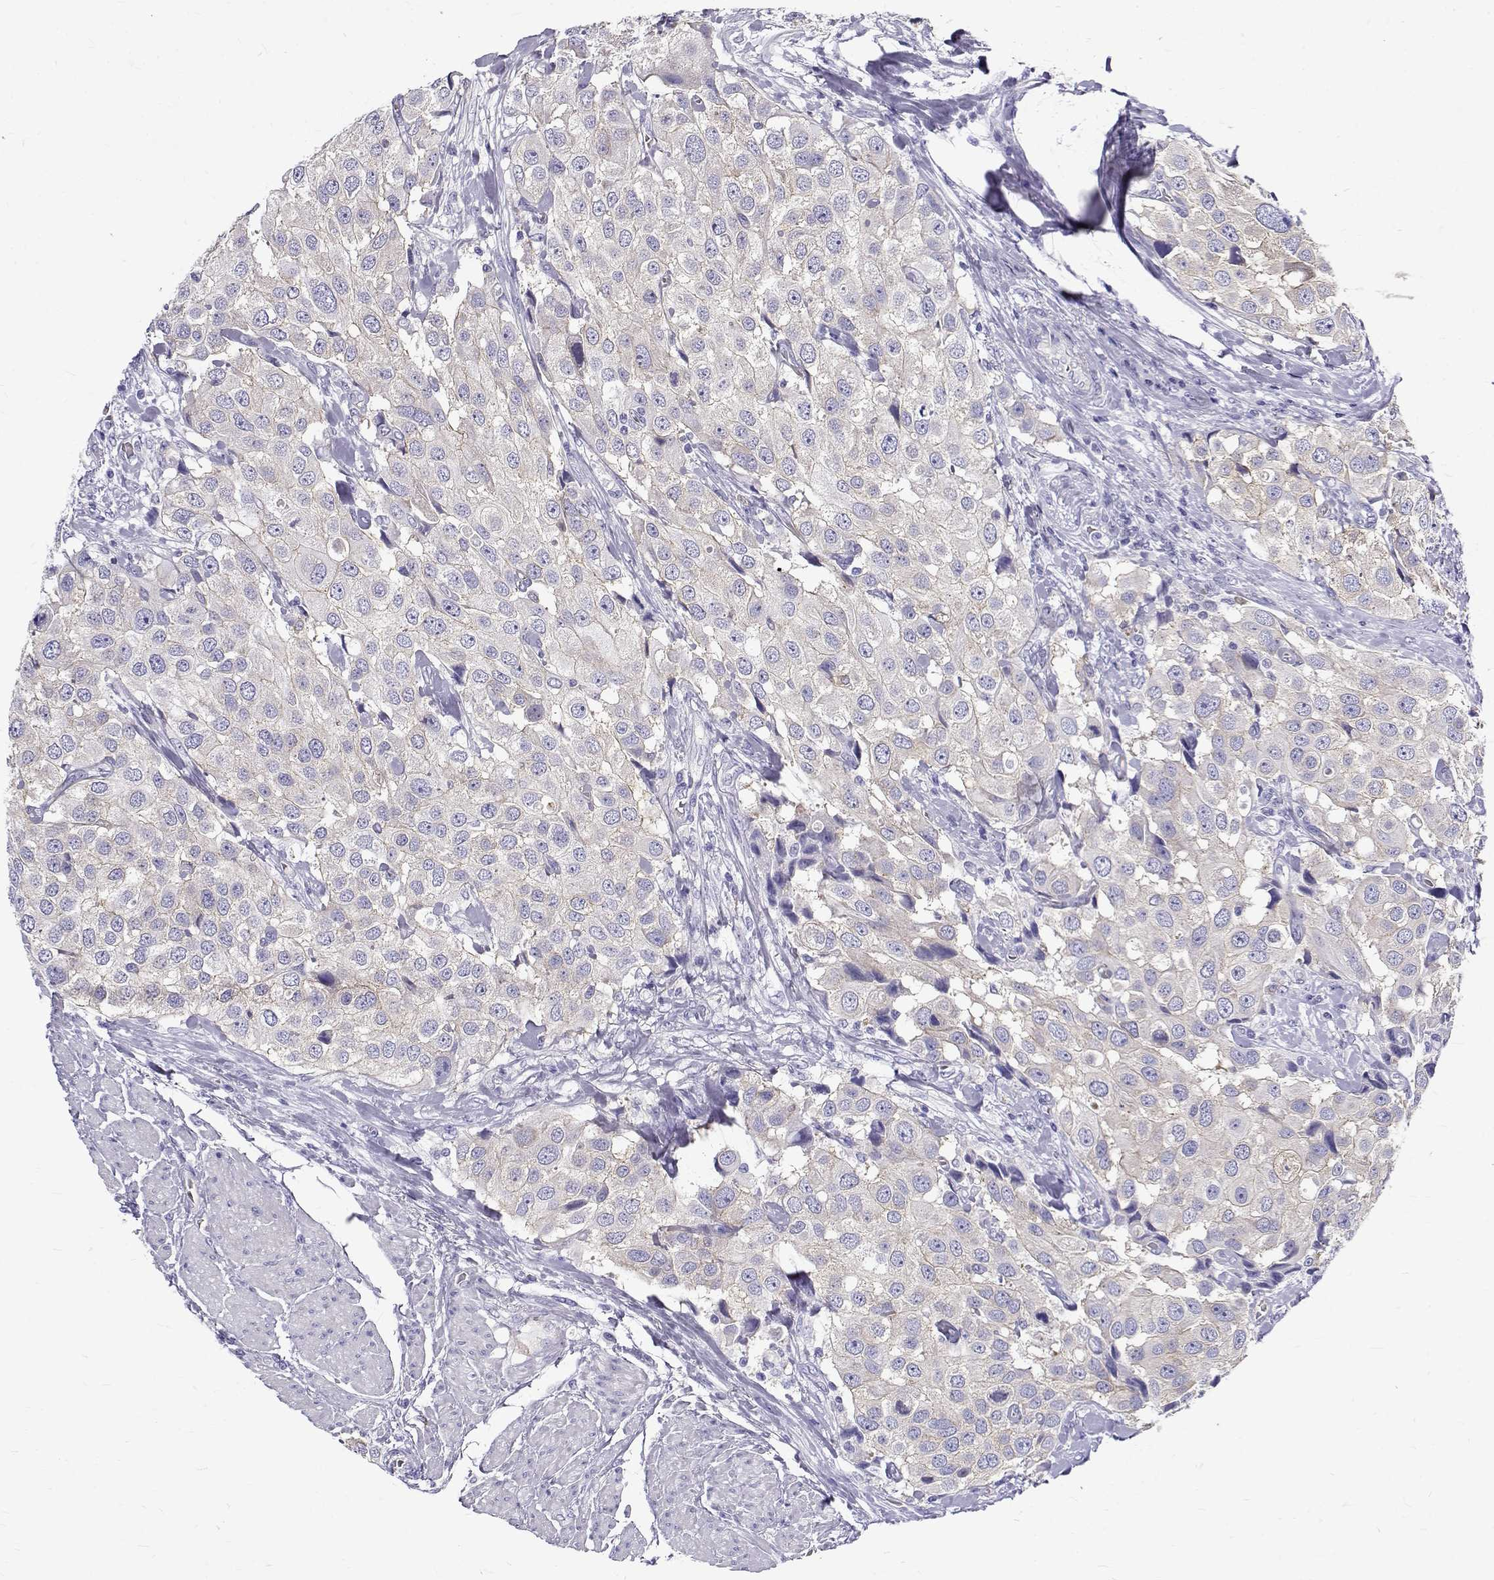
{"staining": {"intensity": "weak", "quantity": "<25%", "location": "cytoplasmic/membranous"}, "tissue": "urothelial cancer", "cell_type": "Tumor cells", "image_type": "cancer", "snomed": [{"axis": "morphology", "description": "Urothelial carcinoma, High grade"}, {"axis": "topography", "description": "Urinary bladder"}], "caption": "The IHC image has no significant staining in tumor cells of urothelial cancer tissue. The staining was performed using DAB (3,3'-diaminobenzidine) to visualize the protein expression in brown, while the nuclei were stained in blue with hematoxylin (Magnification: 20x).", "gene": "IGSF1", "patient": {"sex": "female", "age": 64}}